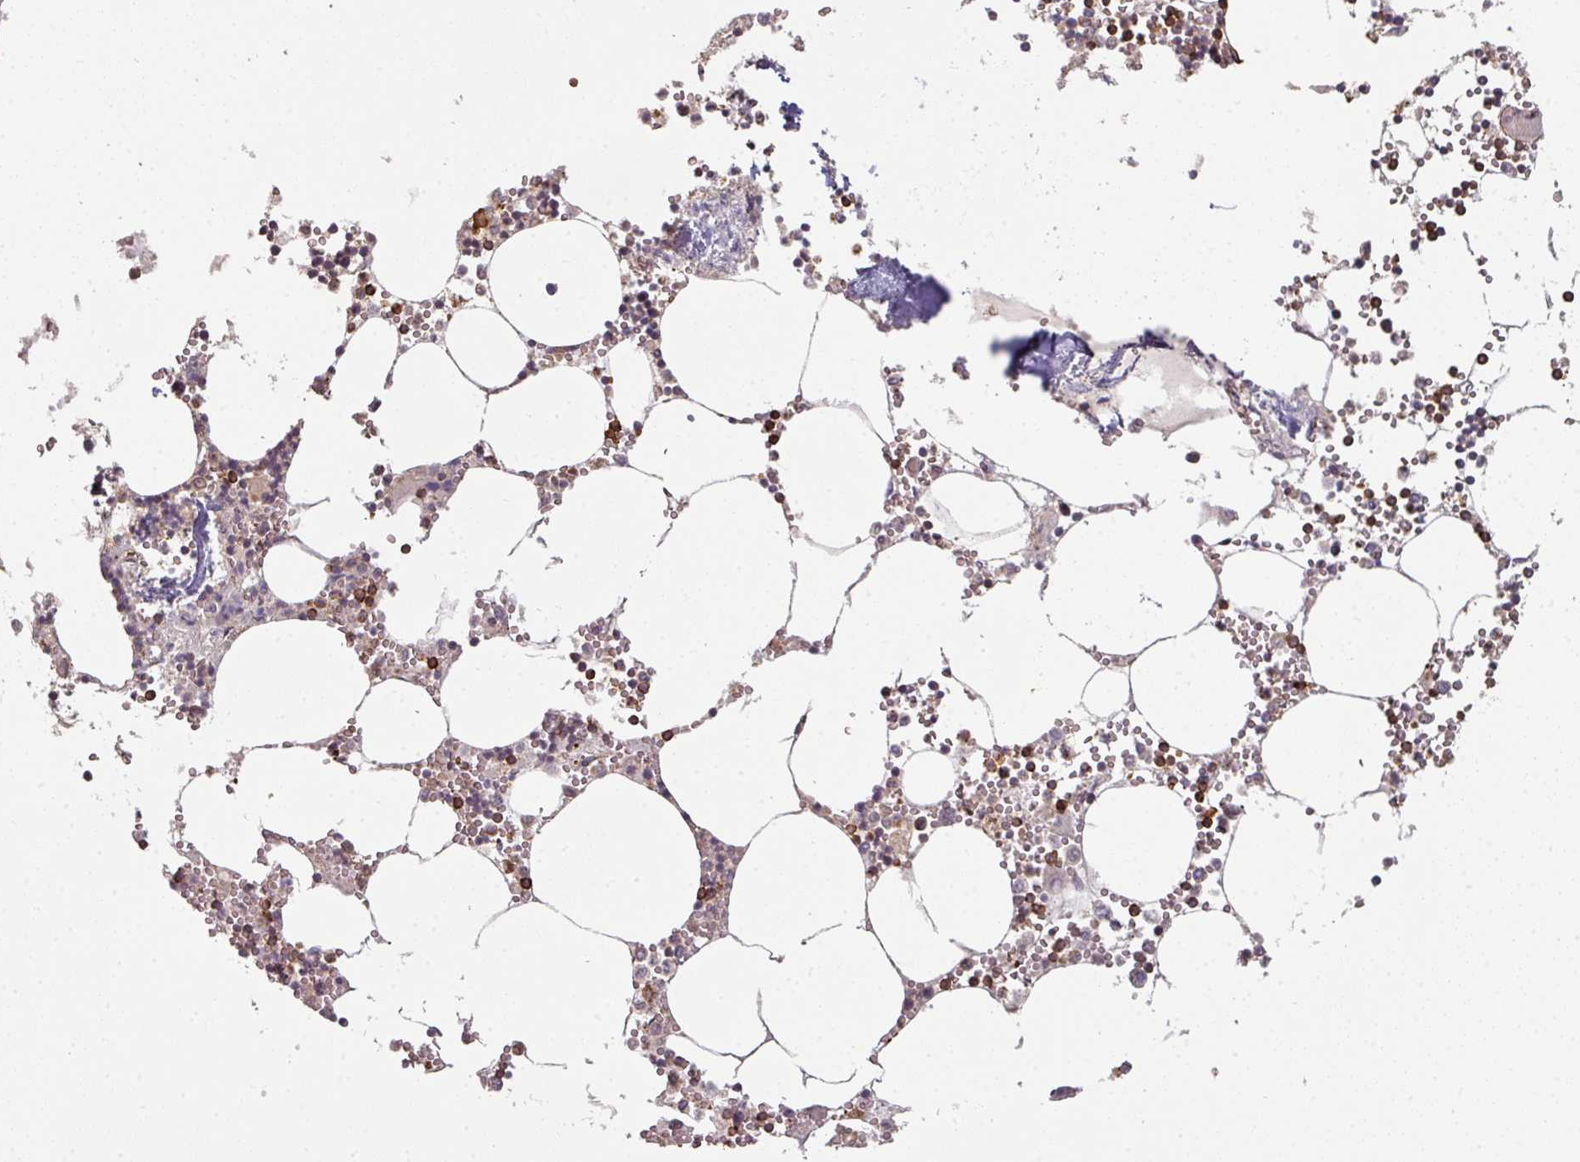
{"staining": {"intensity": "negative", "quantity": "none", "location": "none"}, "tissue": "bone marrow", "cell_type": "Hematopoietic cells", "image_type": "normal", "snomed": [{"axis": "morphology", "description": "Normal tissue, NOS"}, {"axis": "topography", "description": "Bone marrow"}], "caption": "Immunohistochemical staining of benign human bone marrow shows no significant staining in hematopoietic cells.", "gene": "OLFML2B", "patient": {"sex": "male", "age": 54}}